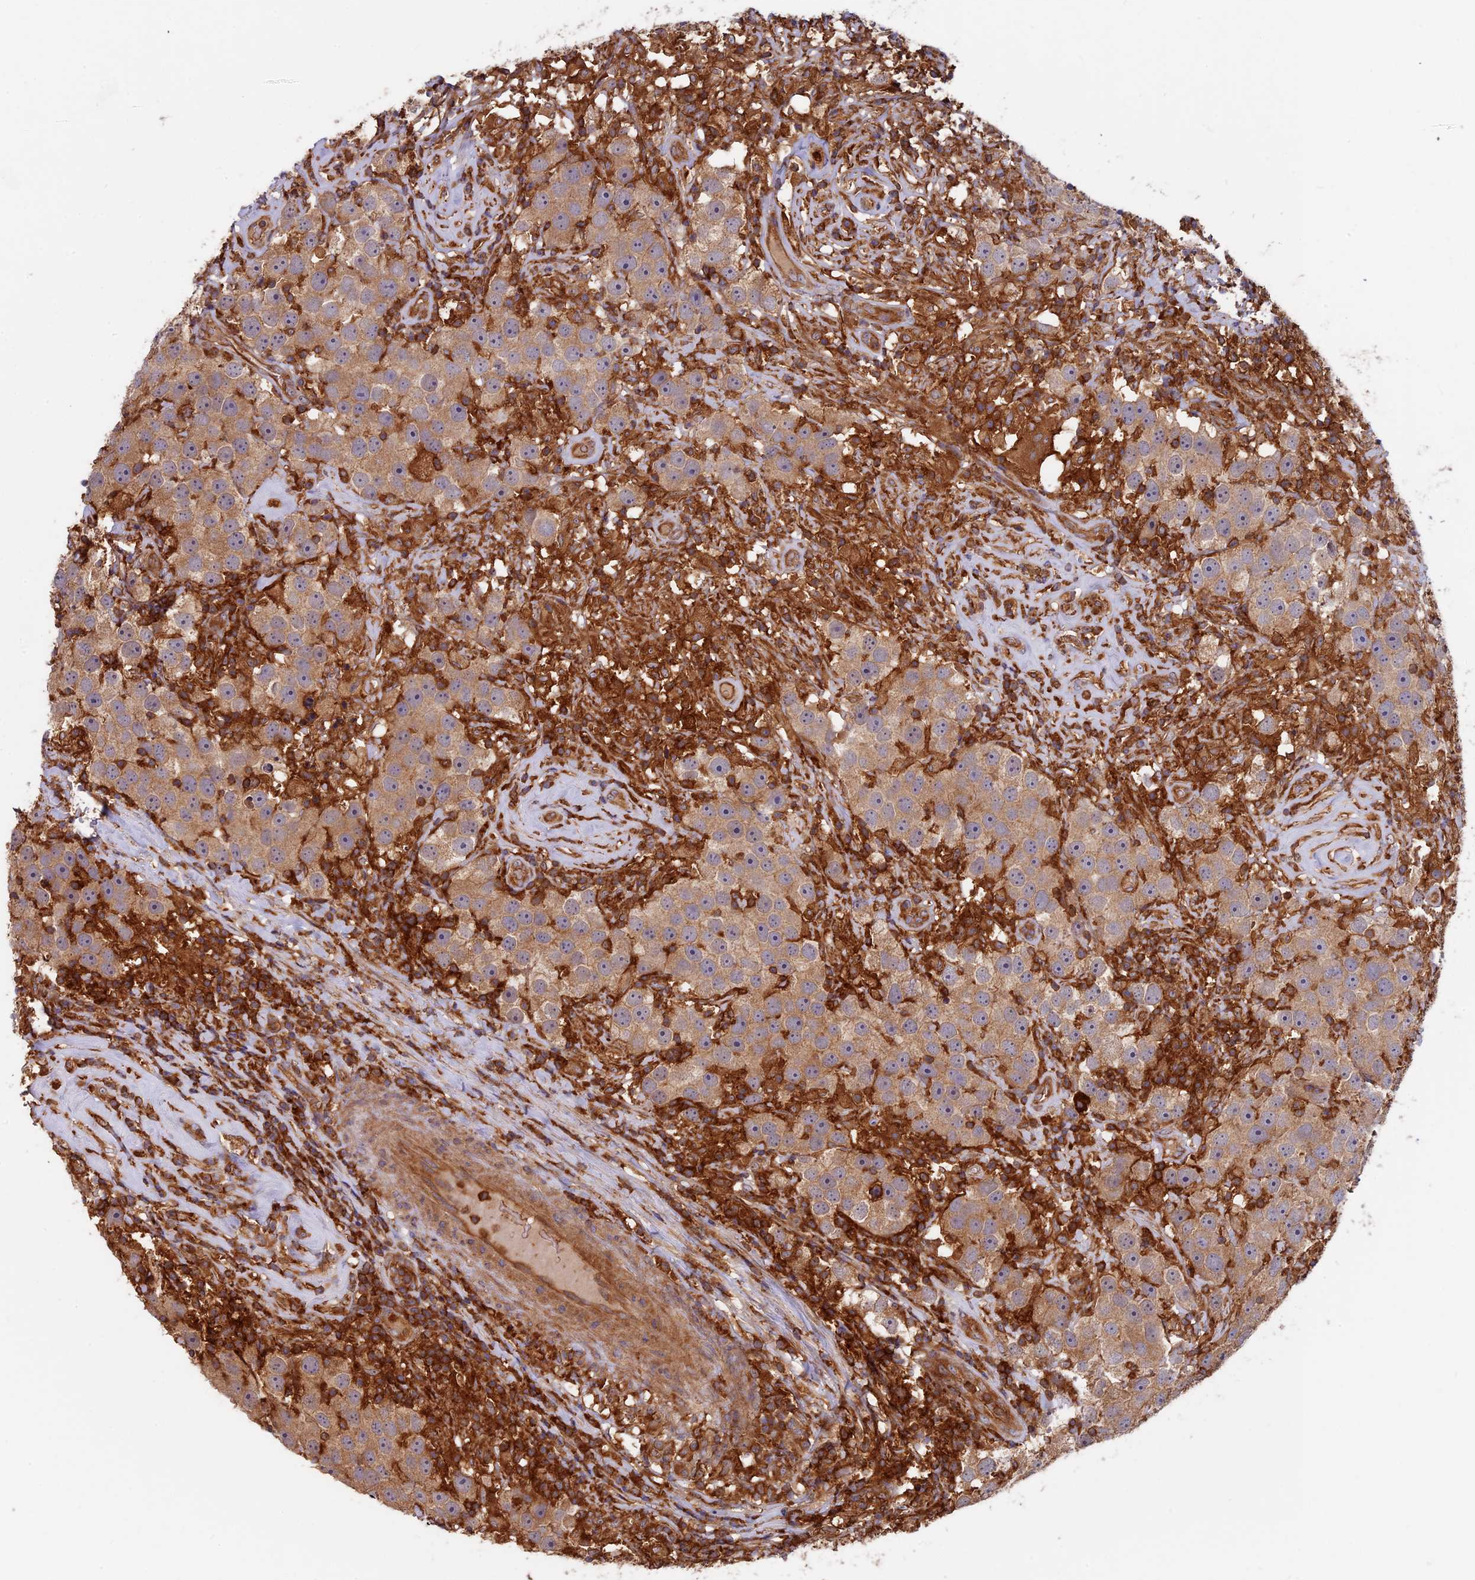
{"staining": {"intensity": "moderate", "quantity": ">75%", "location": "cytoplasmic/membranous"}, "tissue": "testis cancer", "cell_type": "Tumor cells", "image_type": "cancer", "snomed": [{"axis": "morphology", "description": "Seminoma, NOS"}, {"axis": "topography", "description": "Testis"}], "caption": "Testis cancer stained with DAB immunohistochemistry (IHC) displays medium levels of moderate cytoplasmic/membranous expression in about >75% of tumor cells.", "gene": "MYO9B", "patient": {"sex": "male", "age": 49}}